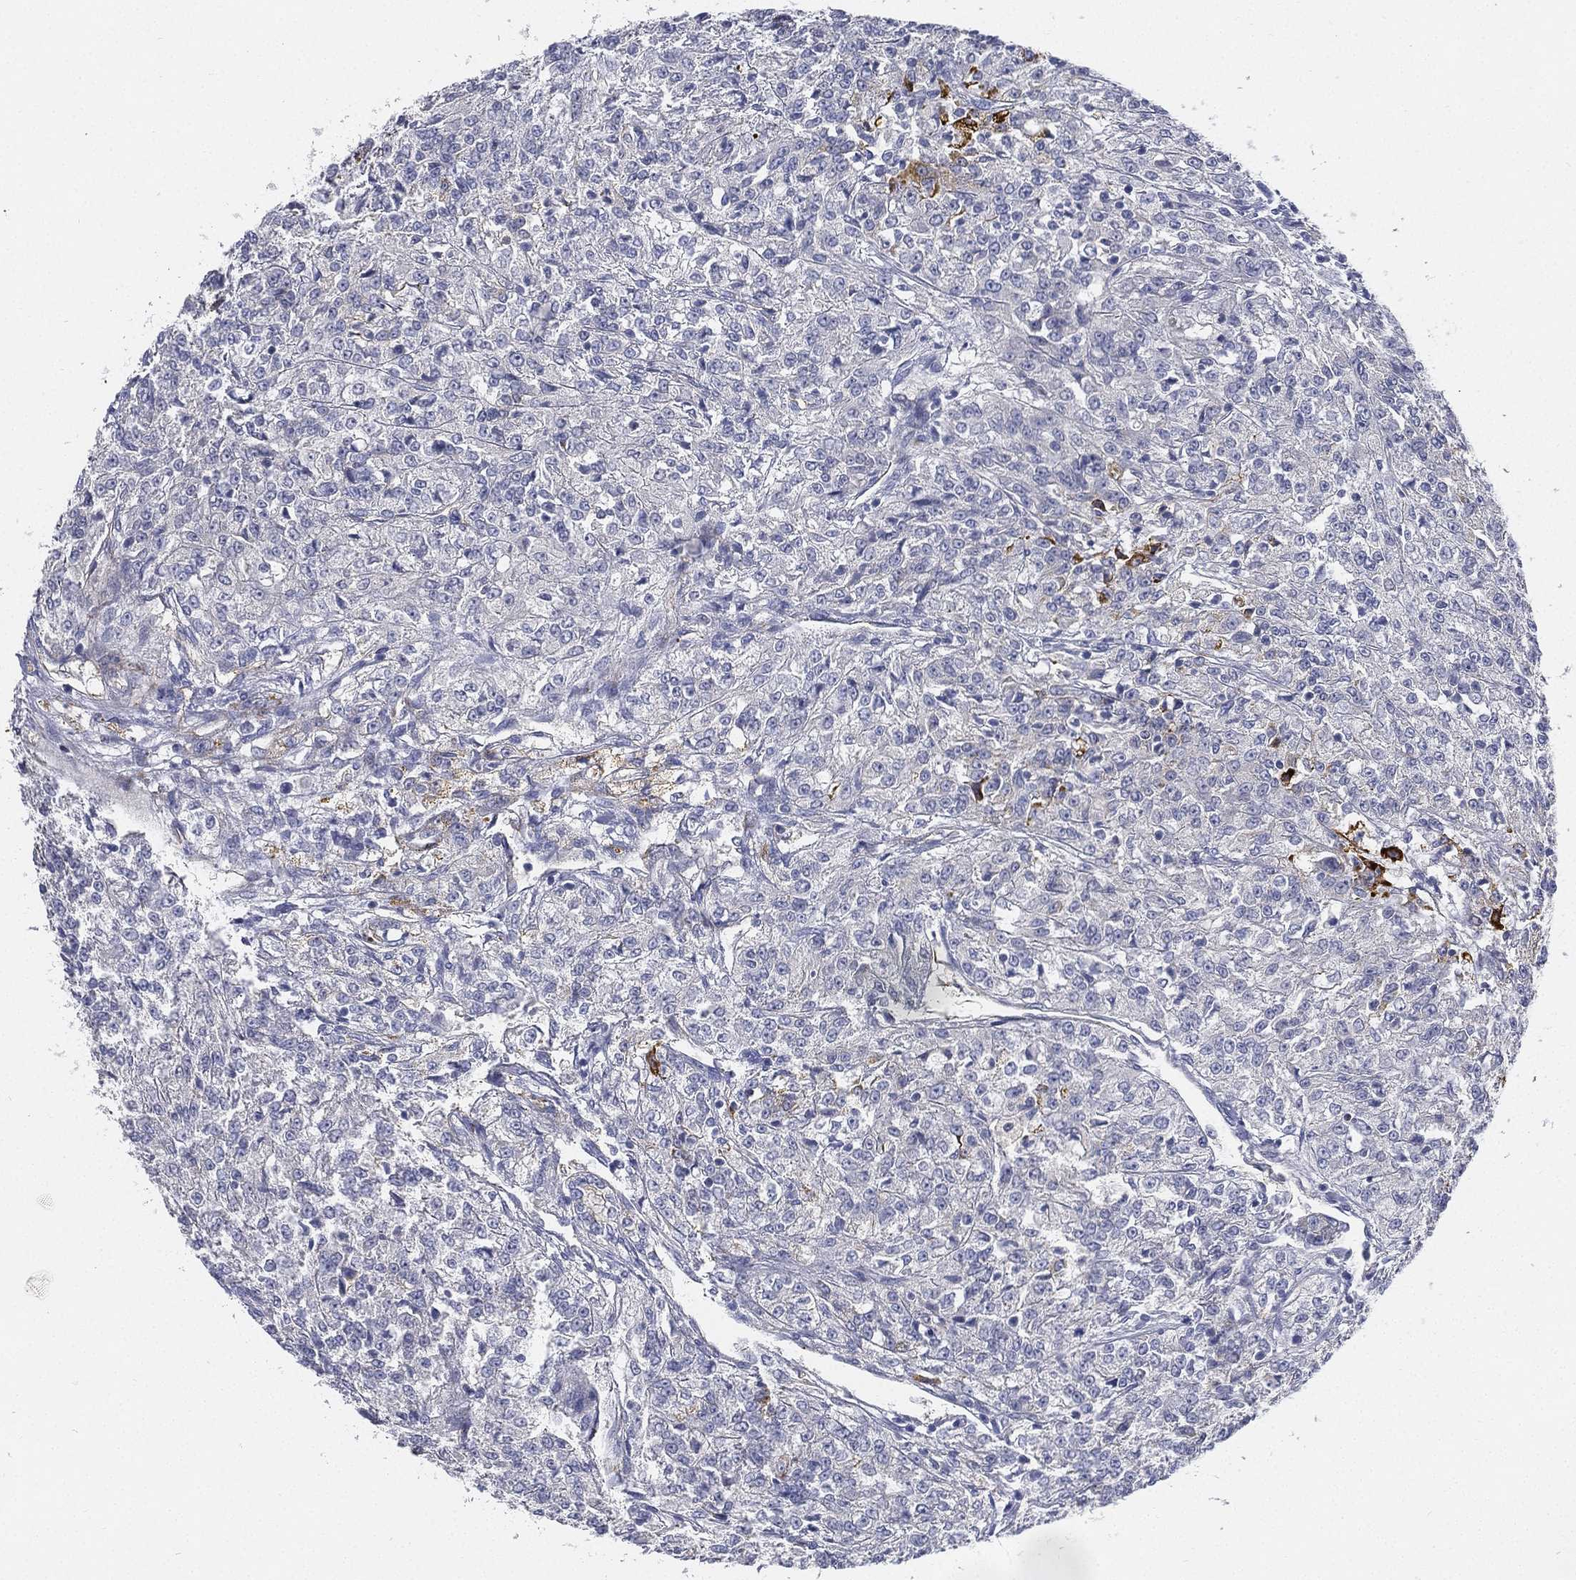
{"staining": {"intensity": "weak", "quantity": "<25%", "location": "cytoplasmic/membranous"}, "tissue": "renal cancer", "cell_type": "Tumor cells", "image_type": "cancer", "snomed": [{"axis": "morphology", "description": "Adenocarcinoma, NOS"}, {"axis": "topography", "description": "Kidney"}], "caption": "Immunohistochemical staining of adenocarcinoma (renal) shows no significant expression in tumor cells.", "gene": "C5orf46", "patient": {"sex": "female", "age": 63}}